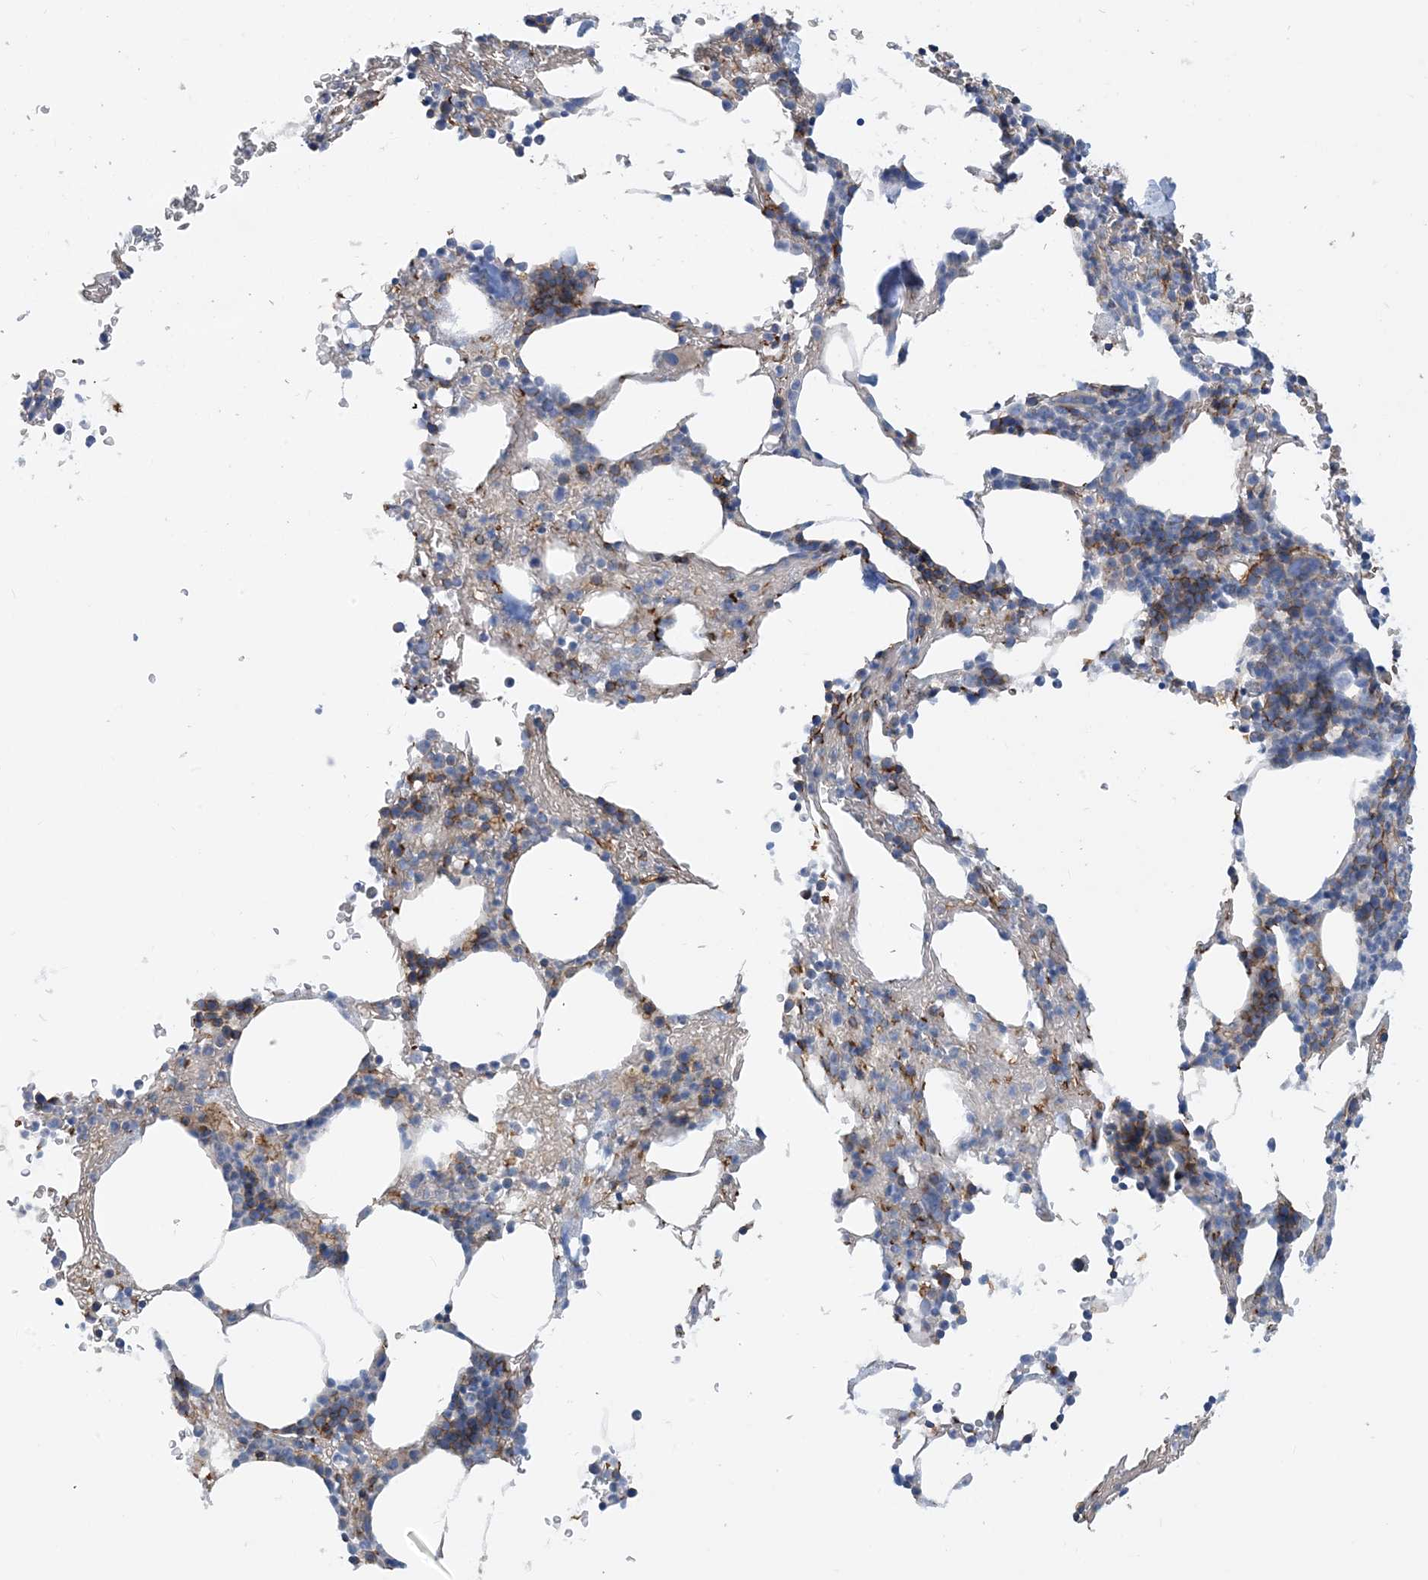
{"staining": {"intensity": "moderate", "quantity": "25%-75%", "location": "cytoplasmic/membranous"}, "tissue": "bone marrow", "cell_type": "Hematopoietic cells", "image_type": "normal", "snomed": [{"axis": "morphology", "description": "Normal tissue, NOS"}, {"axis": "topography", "description": "Bone marrow"}], "caption": "Immunohistochemistry (IHC) staining of benign bone marrow, which shows medium levels of moderate cytoplasmic/membranous staining in about 25%-75% of hematopoietic cells indicating moderate cytoplasmic/membranous protein expression. The staining was performed using DAB (3,3'-diaminobenzidine) (brown) for protein detection and nuclei were counterstained in hematoxylin (blue).", "gene": "PHOSPHO2", "patient": {"sex": "male"}}